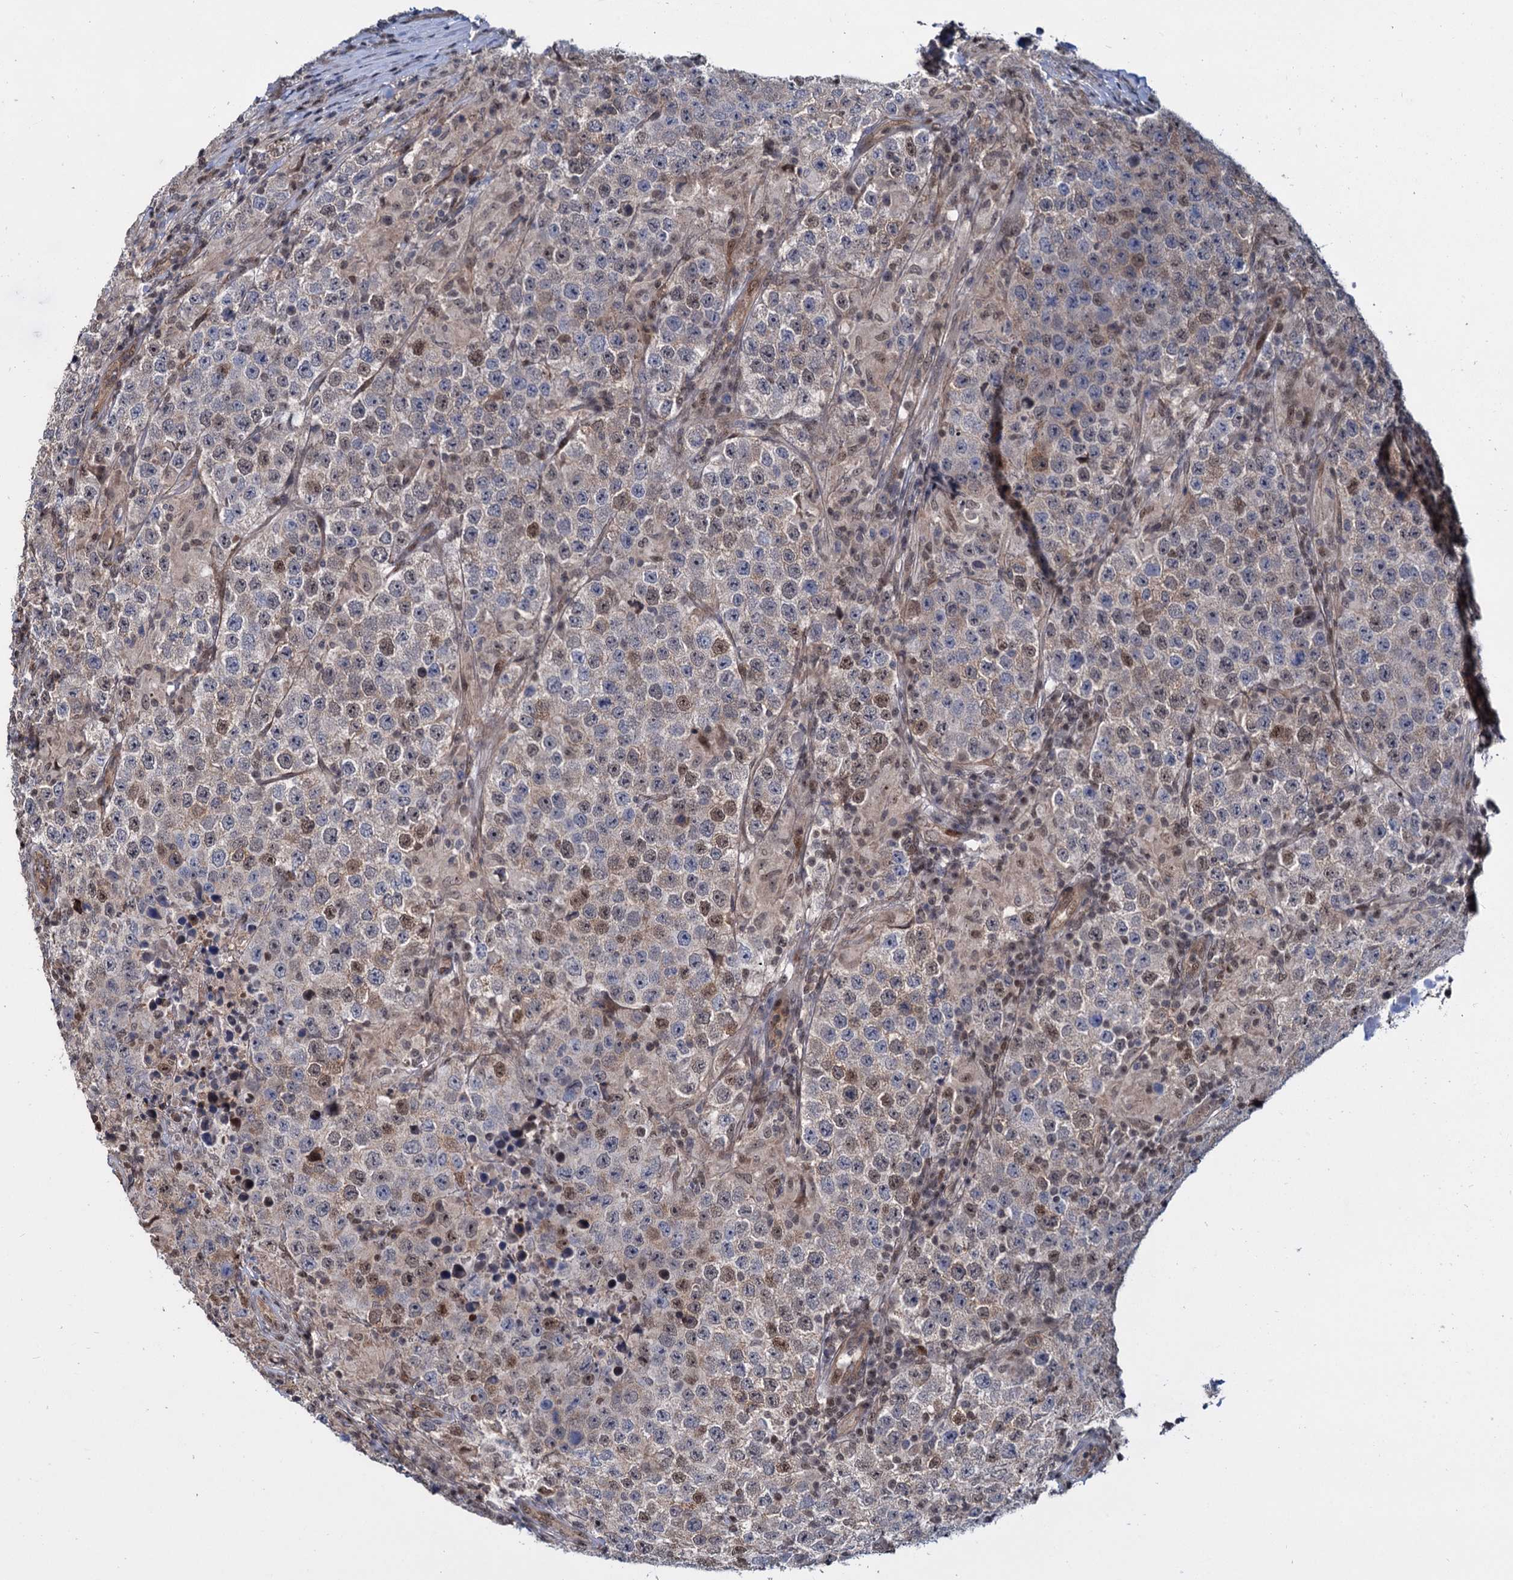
{"staining": {"intensity": "moderate", "quantity": "<25%", "location": "nuclear"}, "tissue": "testis cancer", "cell_type": "Tumor cells", "image_type": "cancer", "snomed": [{"axis": "morphology", "description": "Normal tissue, NOS"}, {"axis": "morphology", "description": "Urothelial carcinoma, High grade"}, {"axis": "morphology", "description": "Seminoma, NOS"}, {"axis": "morphology", "description": "Carcinoma, Embryonal, NOS"}, {"axis": "topography", "description": "Urinary bladder"}, {"axis": "topography", "description": "Testis"}], "caption": "Immunohistochemical staining of seminoma (testis) shows low levels of moderate nuclear protein expression in approximately <25% of tumor cells. (DAB (3,3'-diaminobenzidine) IHC with brightfield microscopy, high magnification).", "gene": "UBLCP1", "patient": {"sex": "male", "age": 41}}